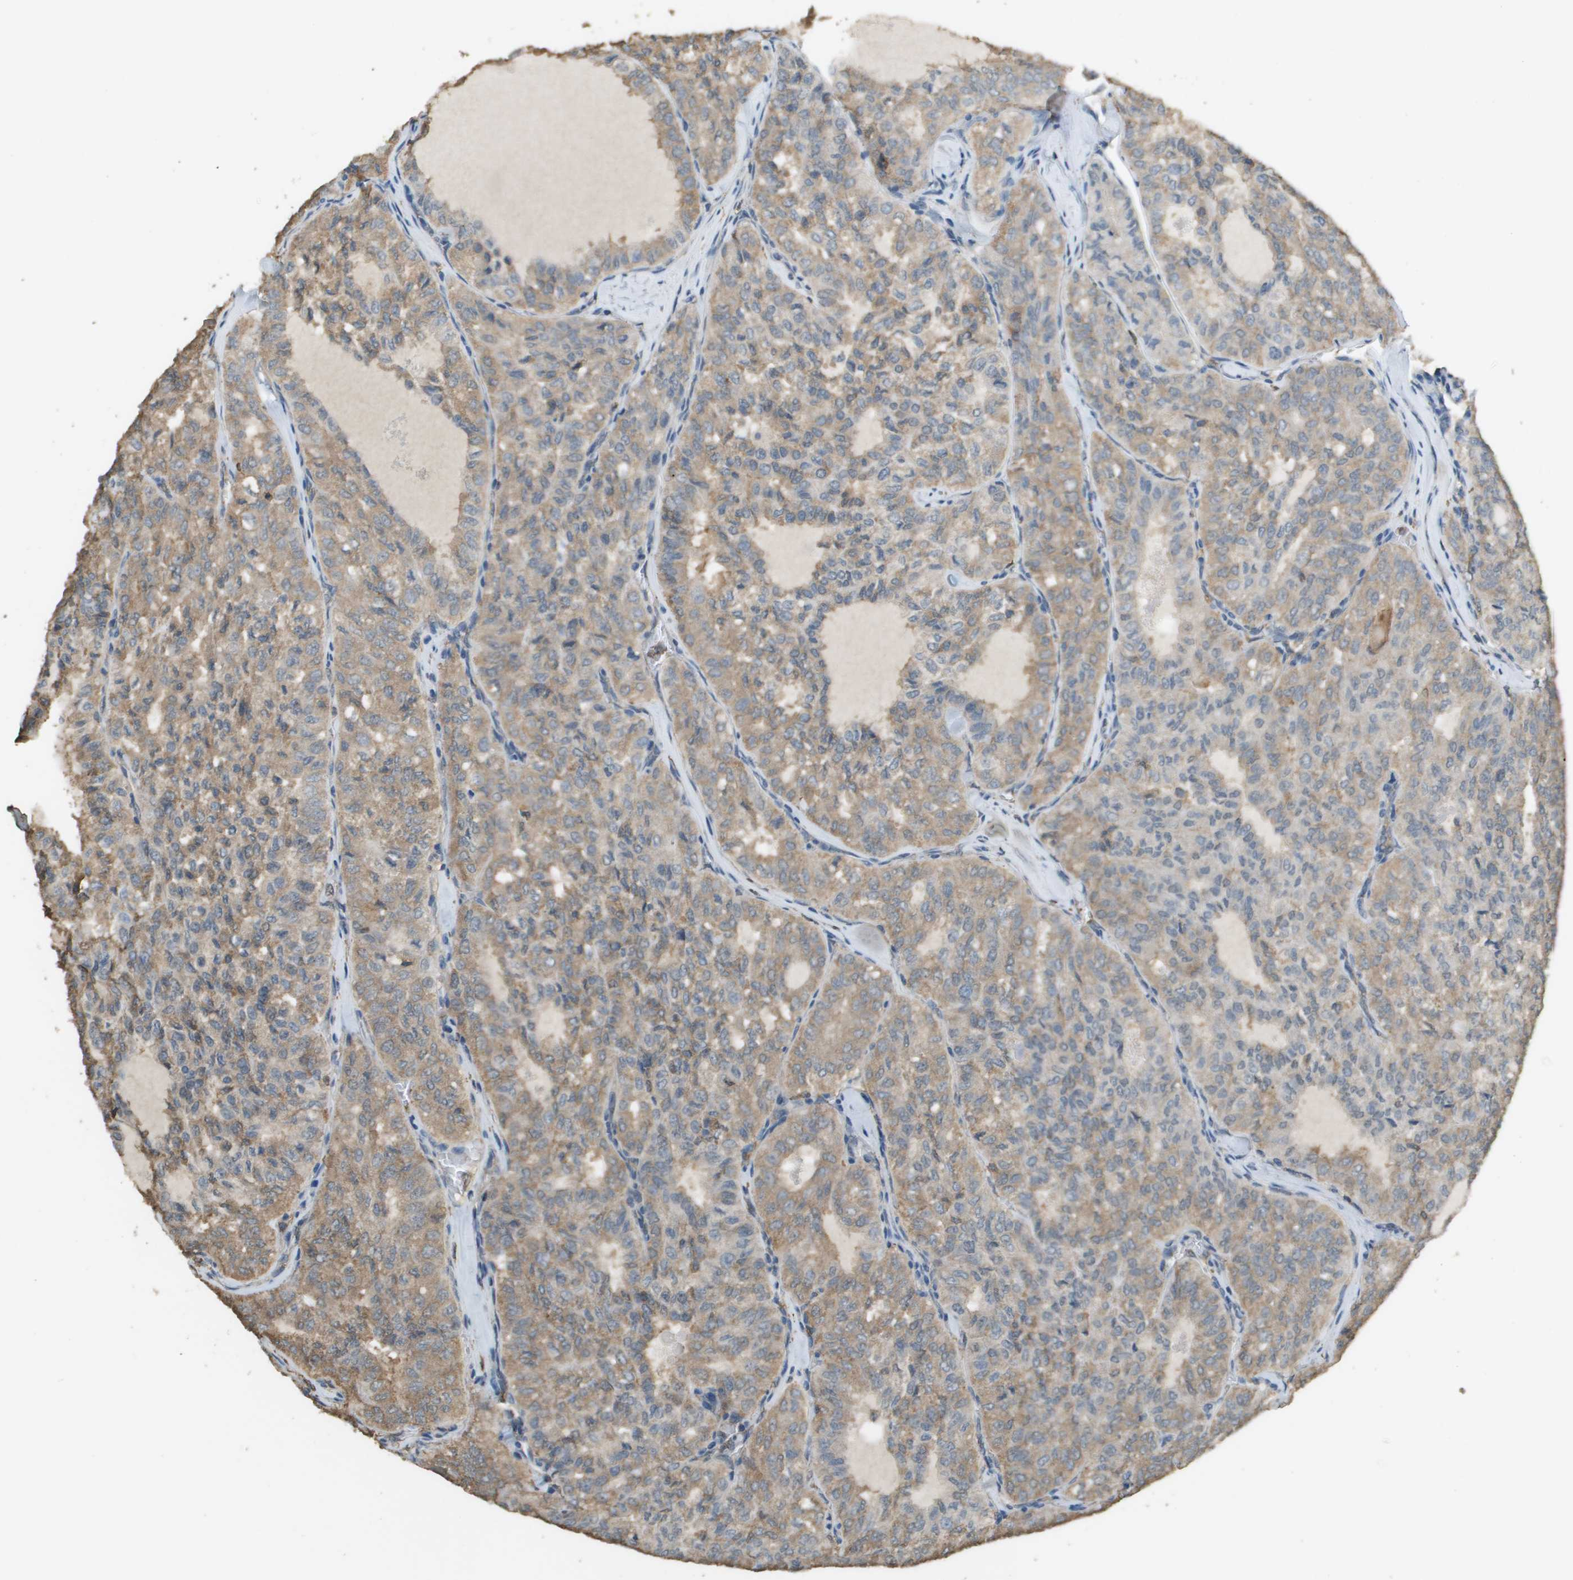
{"staining": {"intensity": "weak", "quantity": ">75%", "location": "cytoplasmic/membranous"}, "tissue": "thyroid cancer", "cell_type": "Tumor cells", "image_type": "cancer", "snomed": [{"axis": "morphology", "description": "Follicular adenoma carcinoma, NOS"}, {"axis": "topography", "description": "Thyroid gland"}], "caption": "Protein staining shows weak cytoplasmic/membranous expression in about >75% of tumor cells in thyroid cancer (follicular adenoma carcinoma).", "gene": "MS4A7", "patient": {"sex": "male", "age": 75}}